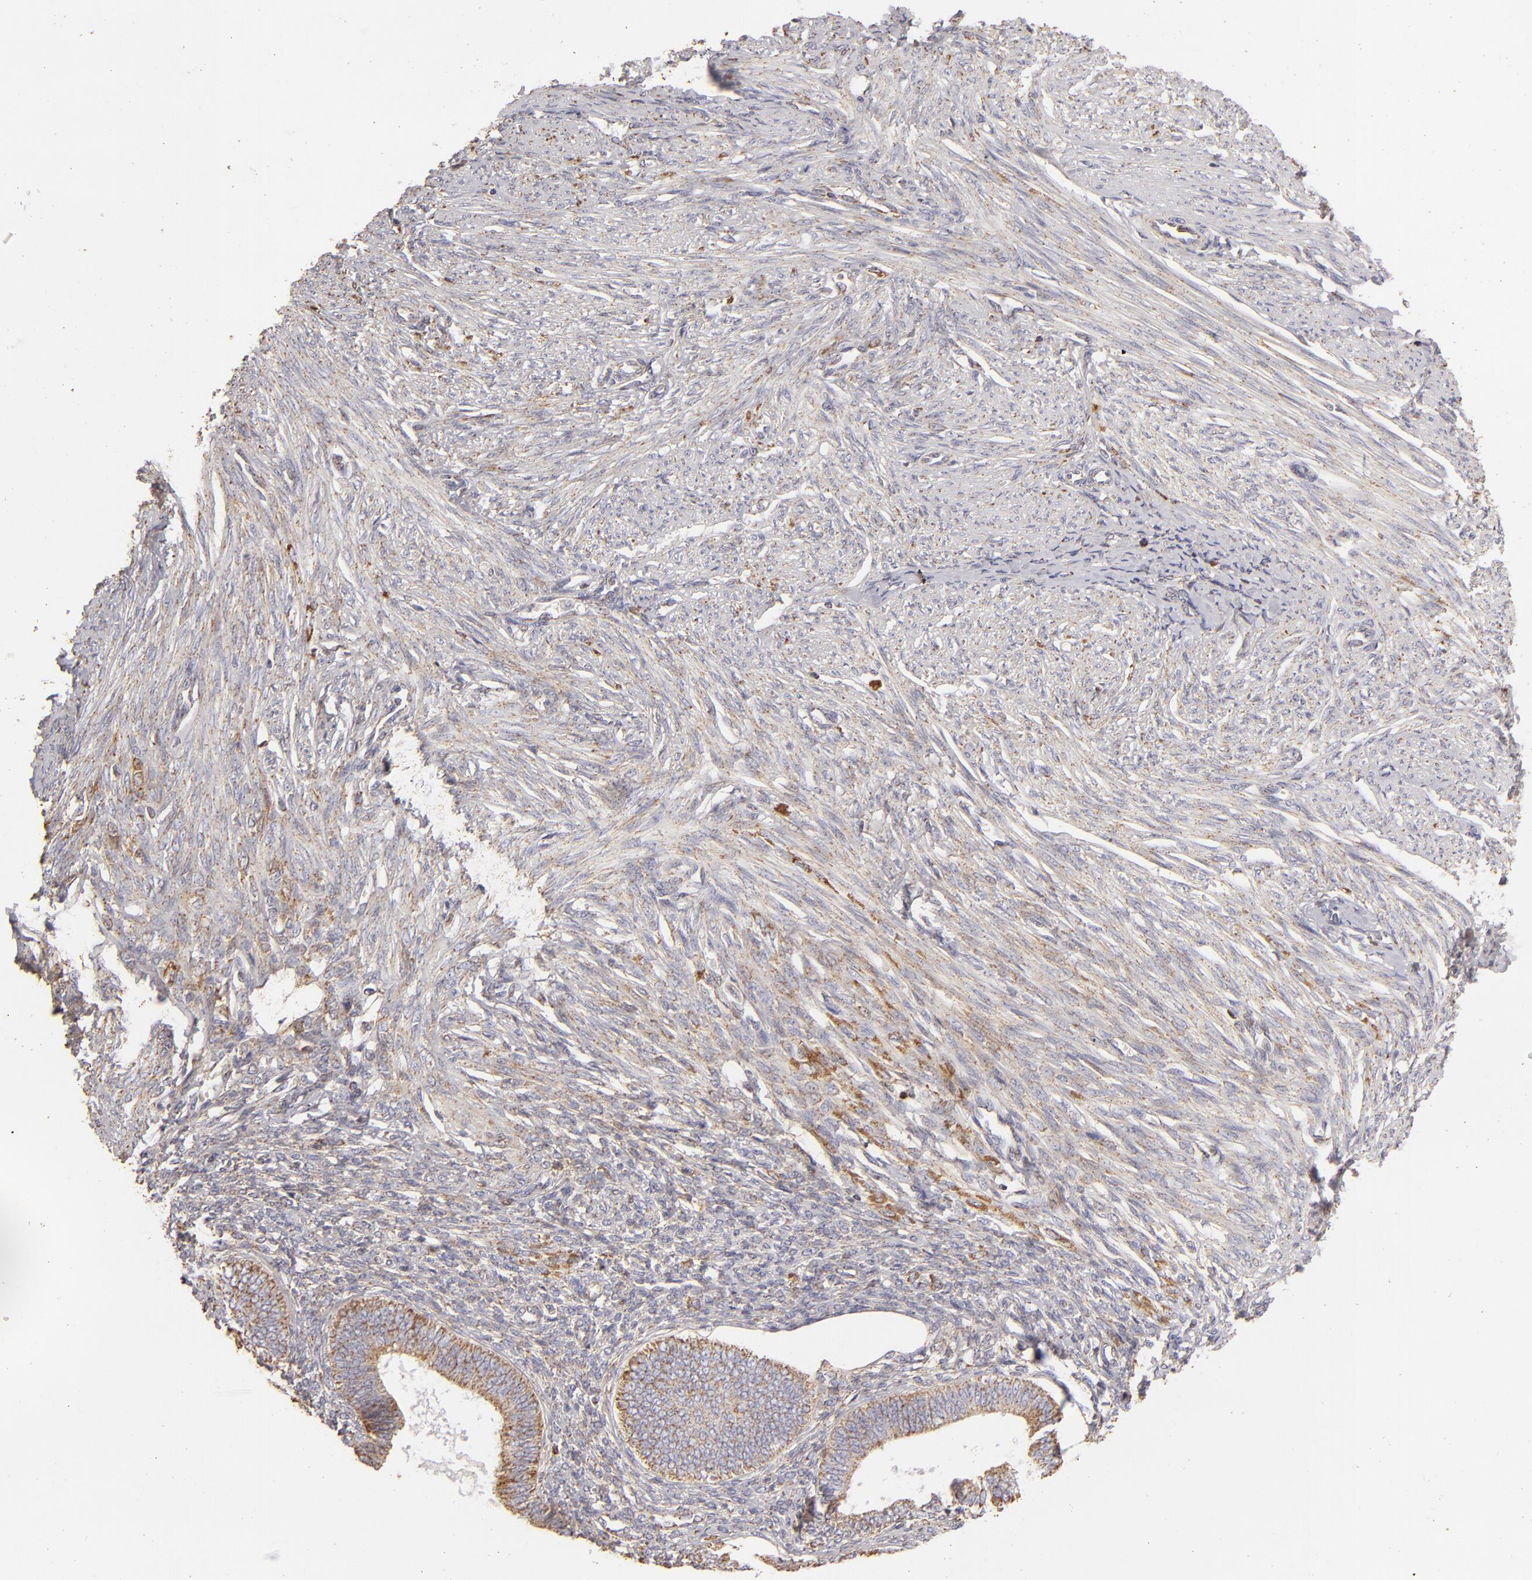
{"staining": {"intensity": "weak", "quantity": ">75%", "location": "cytoplasmic/membranous"}, "tissue": "endometrial cancer", "cell_type": "Tumor cells", "image_type": "cancer", "snomed": [{"axis": "morphology", "description": "Adenocarcinoma, NOS"}, {"axis": "topography", "description": "Endometrium"}], "caption": "Endometrial adenocarcinoma was stained to show a protein in brown. There is low levels of weak cytoplasmic/membranous expression in about >75% of tumor cells.", "gene": "CFB", "patient": {"sex": "female", "age": 63}}